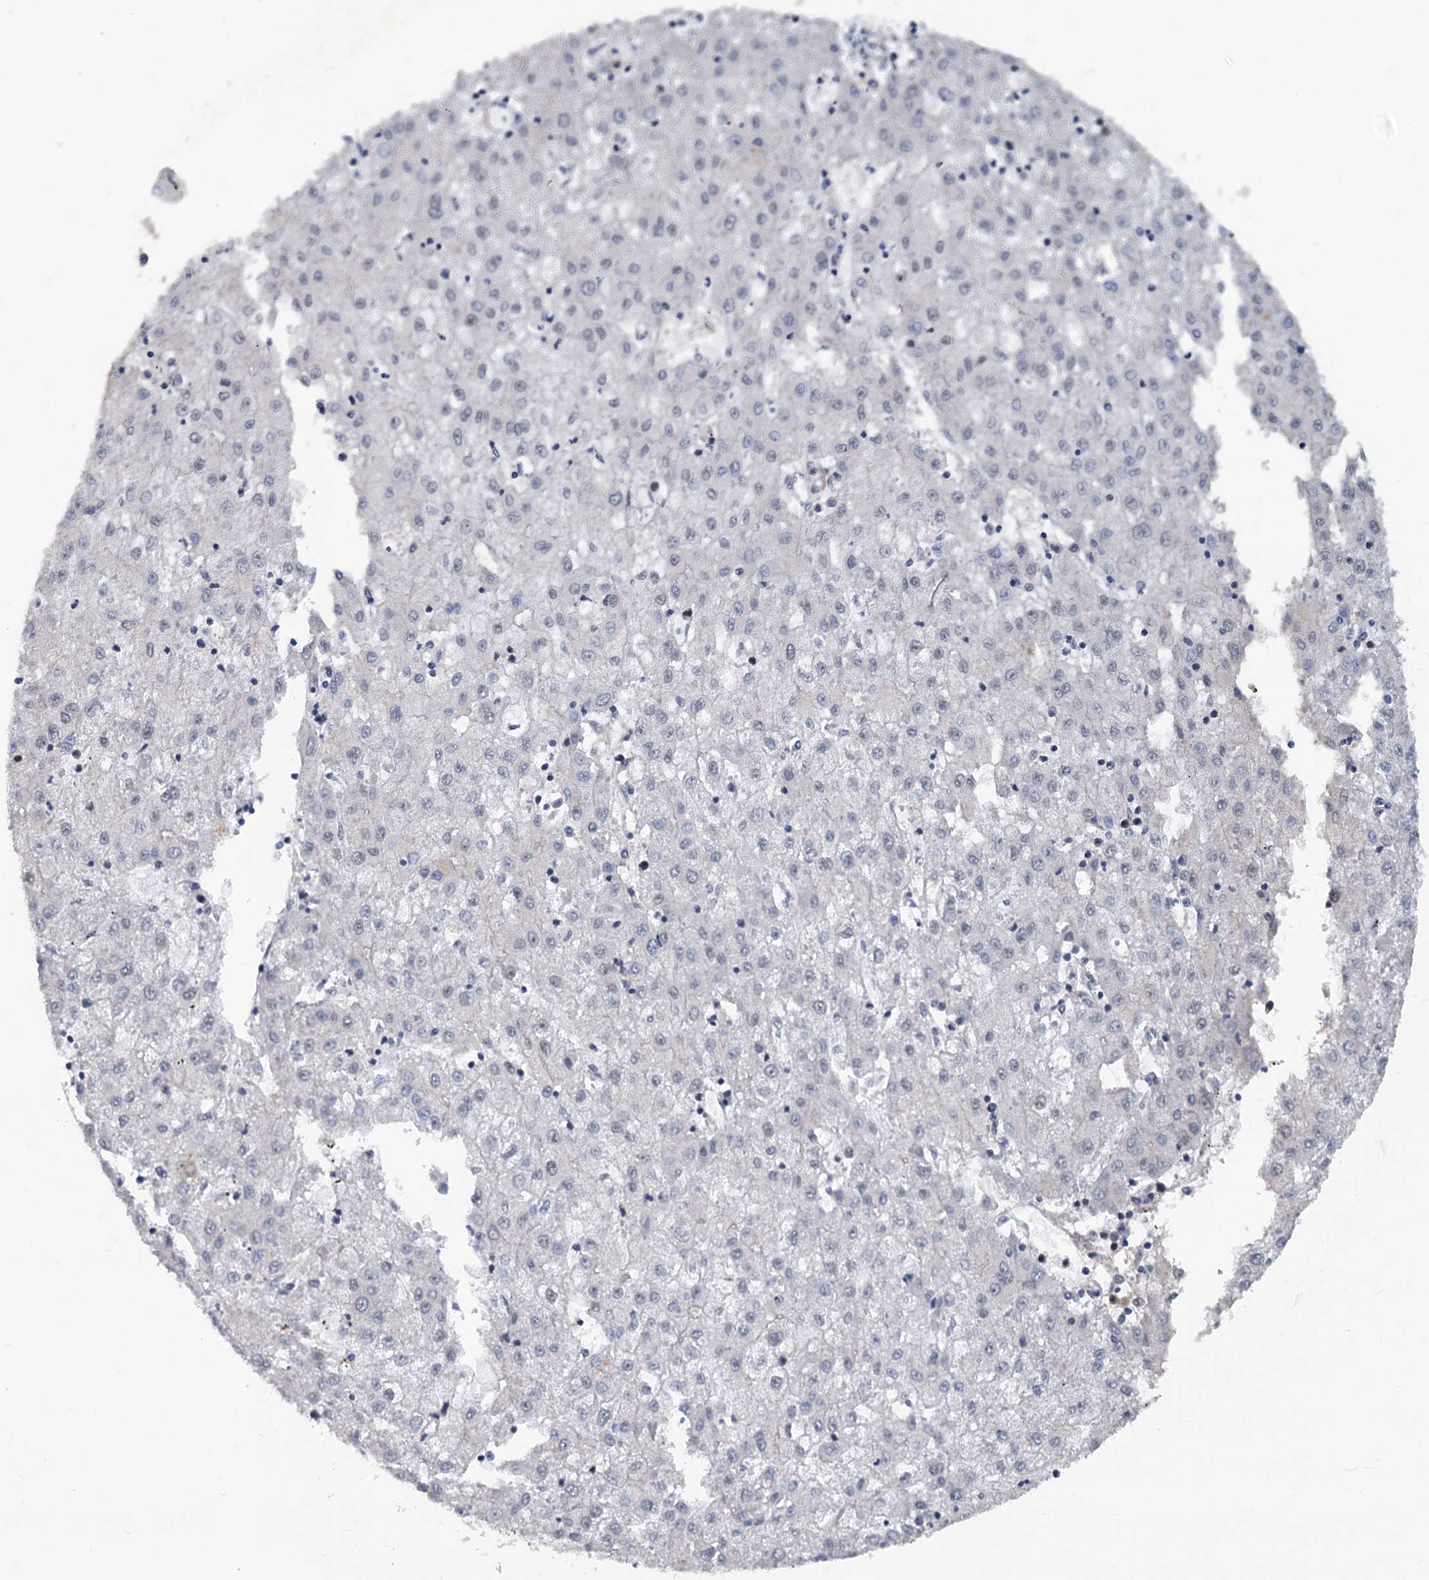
{"staining": {"intensity": "negative", "quantity": "none", "location": "none"}, "tissue": "liver cancer", "cell_type": "Tumor cells", "image_type": "cancer", "snomed": [{"axis": "morphology", "description": "Carcinoma, Hepatocellular, NOS"}, {"axis": "topography", "description": "Liver"}], "caption": "Immunohistochemistry histopathology image of hepatocellular carcinoma (liver) stained for a protein (brown), which reveals no staining in tumor cells.", "gene": "PHF8", "patient": {"sex": "male", "age": 72}}